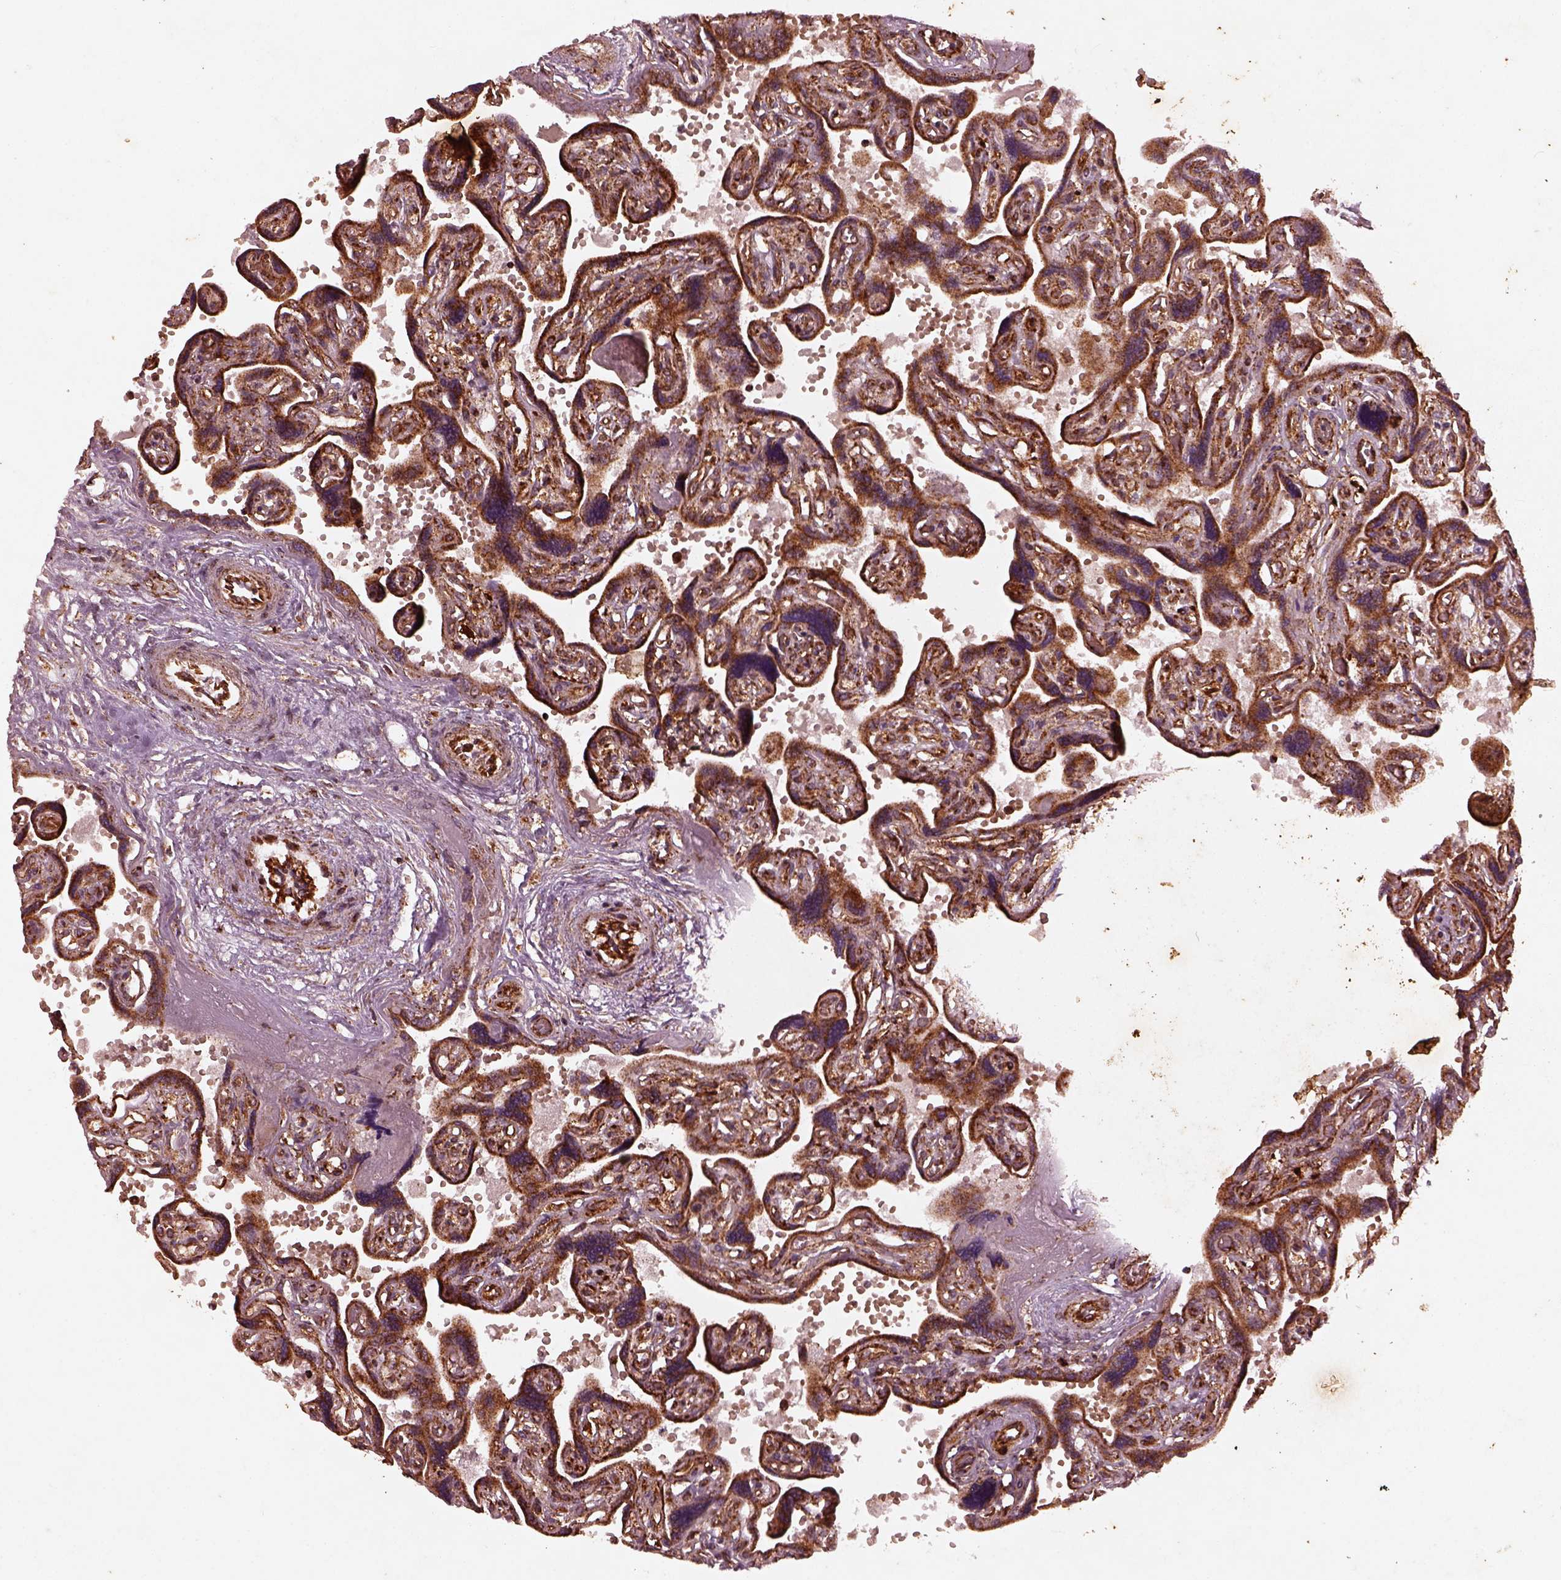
{"staining": {"intensity": "weak", "quantity": ">75%", "location": "cytoplasmic/membranous"}, "tissue": "placenta", "cell_type": "Decidual cells", "image_type": "normal", "snomed": [{"axis": "morphology", "description": "Normal tissue, NOS"}, {"axis": "topography", "description": "Placenta"}], "caption": "This histopathology image exhibits immunohistochemistry staining of normal human placenta, with low weak cytoplasmic/membranous staining in approximately >75% of decidual cells.", "gene": "ENSG00000285130", "patient": {"sex": "female", "age": 32}}